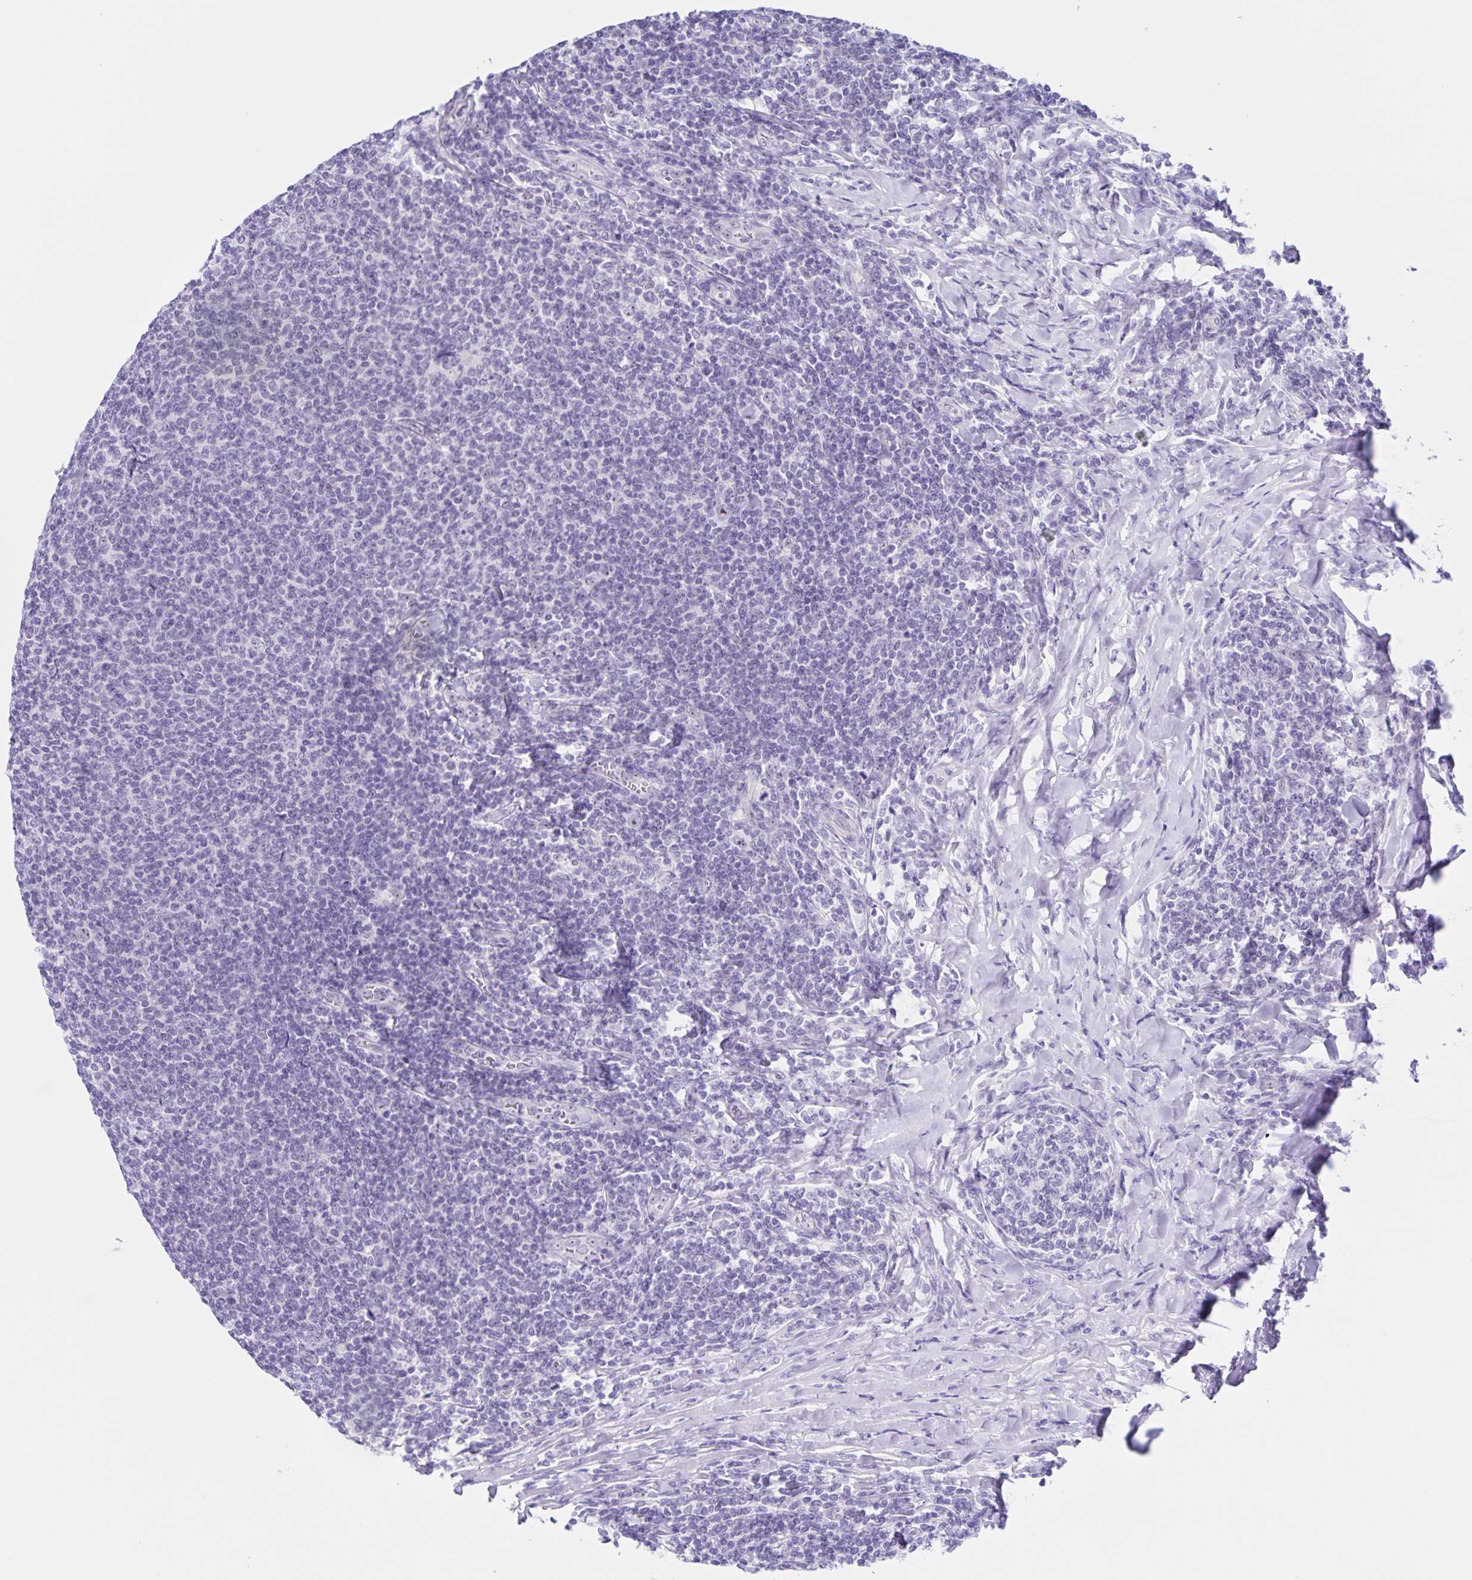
{"staining": {"intensity": "negative", "quantity": "none", "location": "none"}, "tissue": "lymphoma", "cell_type": "Tumor cells", "image_type": "cancer", "snomed": [{"axis": "morphology", "description": "Malignant lymphoma, non-Hodgkin's type, Low grade"}, {"axis": "topography", "description": "Lymph node"}], "caption": "DAB immunohistochemical staining of malignant lymphoma, non-Hodgkin's type (low-grade) shows no significant positivity in tumor cells.", "gene": "FAM170A", "patient": {"sex": "male", "age": 52}}